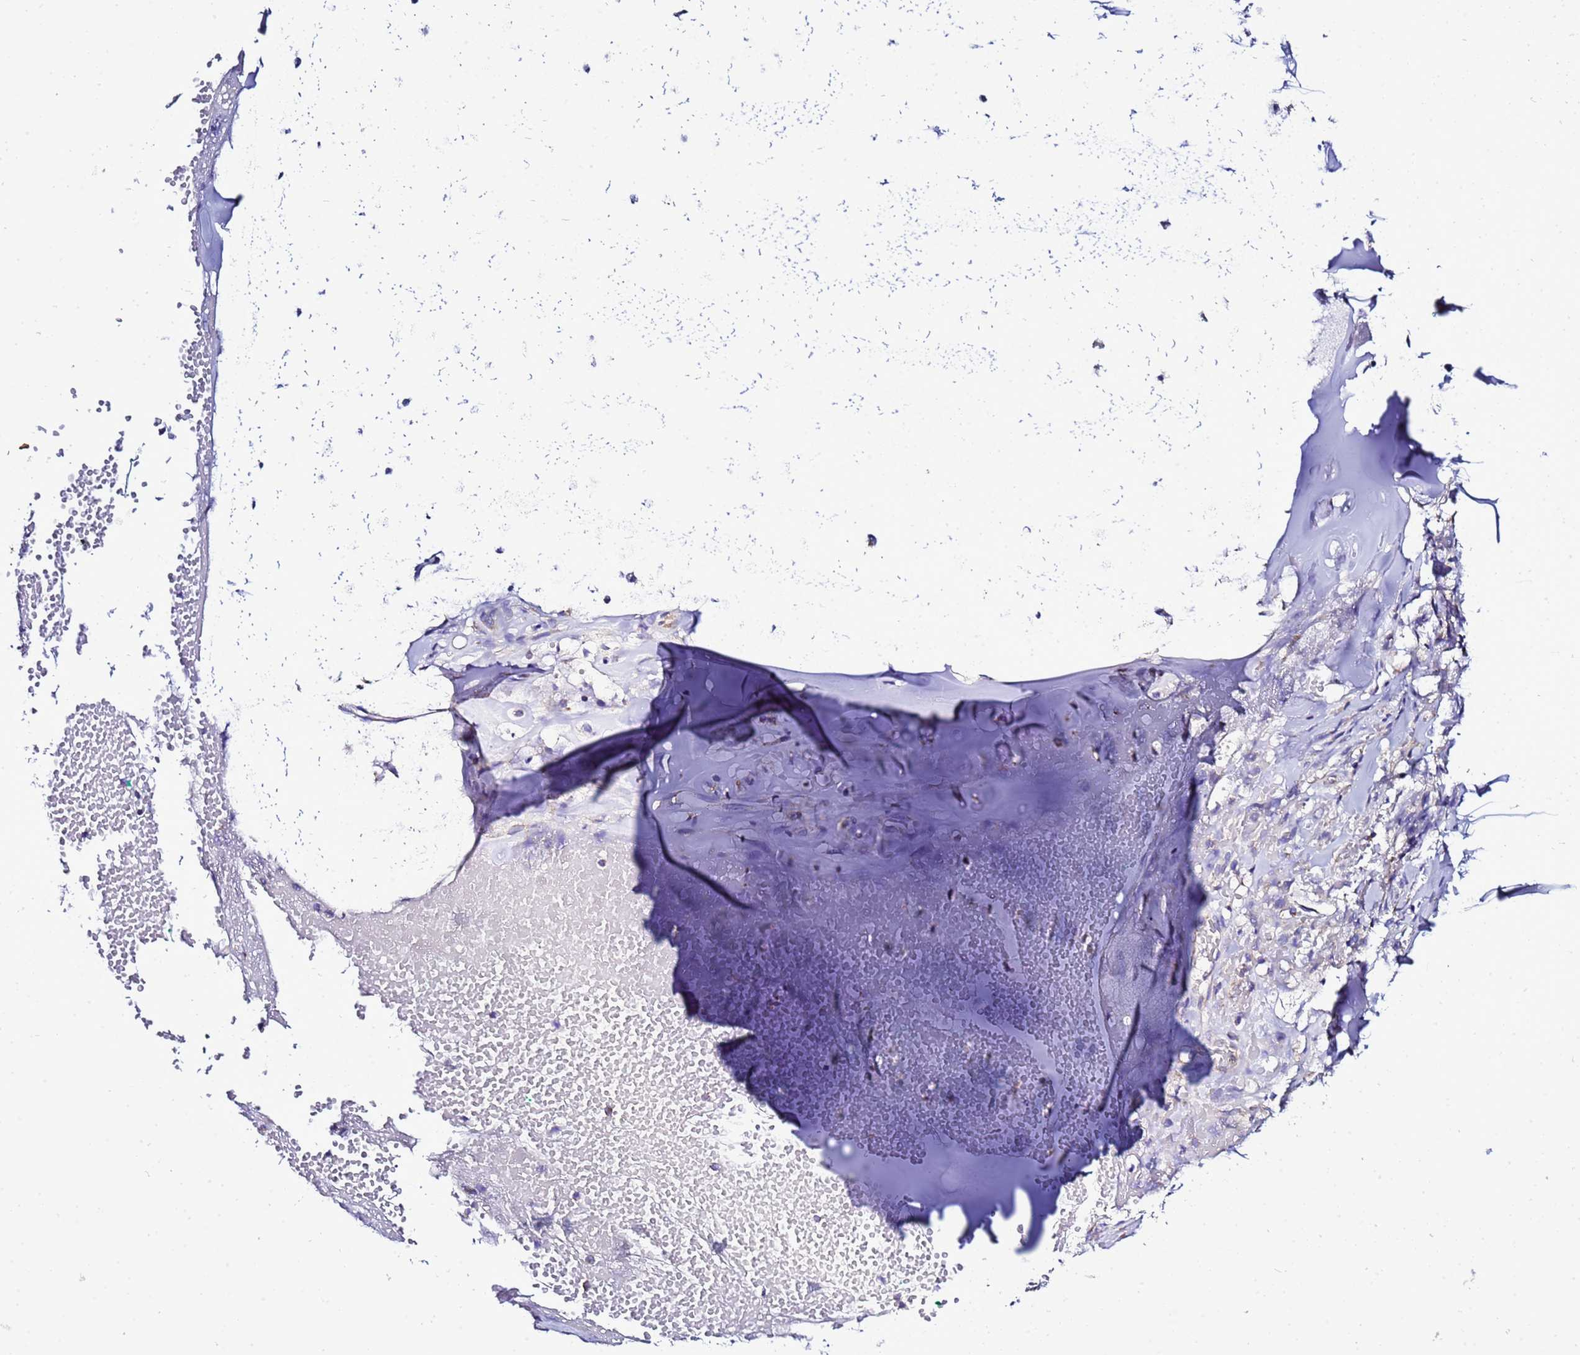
{"staining": {"intensity": "negative", "quantity": "none", "location": "none"}, "tissue": "adipose tissue", "cell_type": "Adipocytes", "image_type": "normal", "snomed": [{"axis": "morphology", "description": "Normal tissue, NOS"}, {"axis": "morphology", "description": "Basal cell carcinoma"}, {"axis": "topography", "description": "Cartilage tissue"}, {"axis": "topography", "description": "Nasopharynx"}, {"axis": "topography", "description": "Oral tissue"}], "caption": "IHC micrograph of benign human adipose tissue stained for a protein (brown), which displays no staining in adipocytes. (Brightfield microscopy of DAB immunohistochemistry (IHC) at high magnification).", "gene": "HIGD2A", "patient": {"sex": "female", "age": 77}}